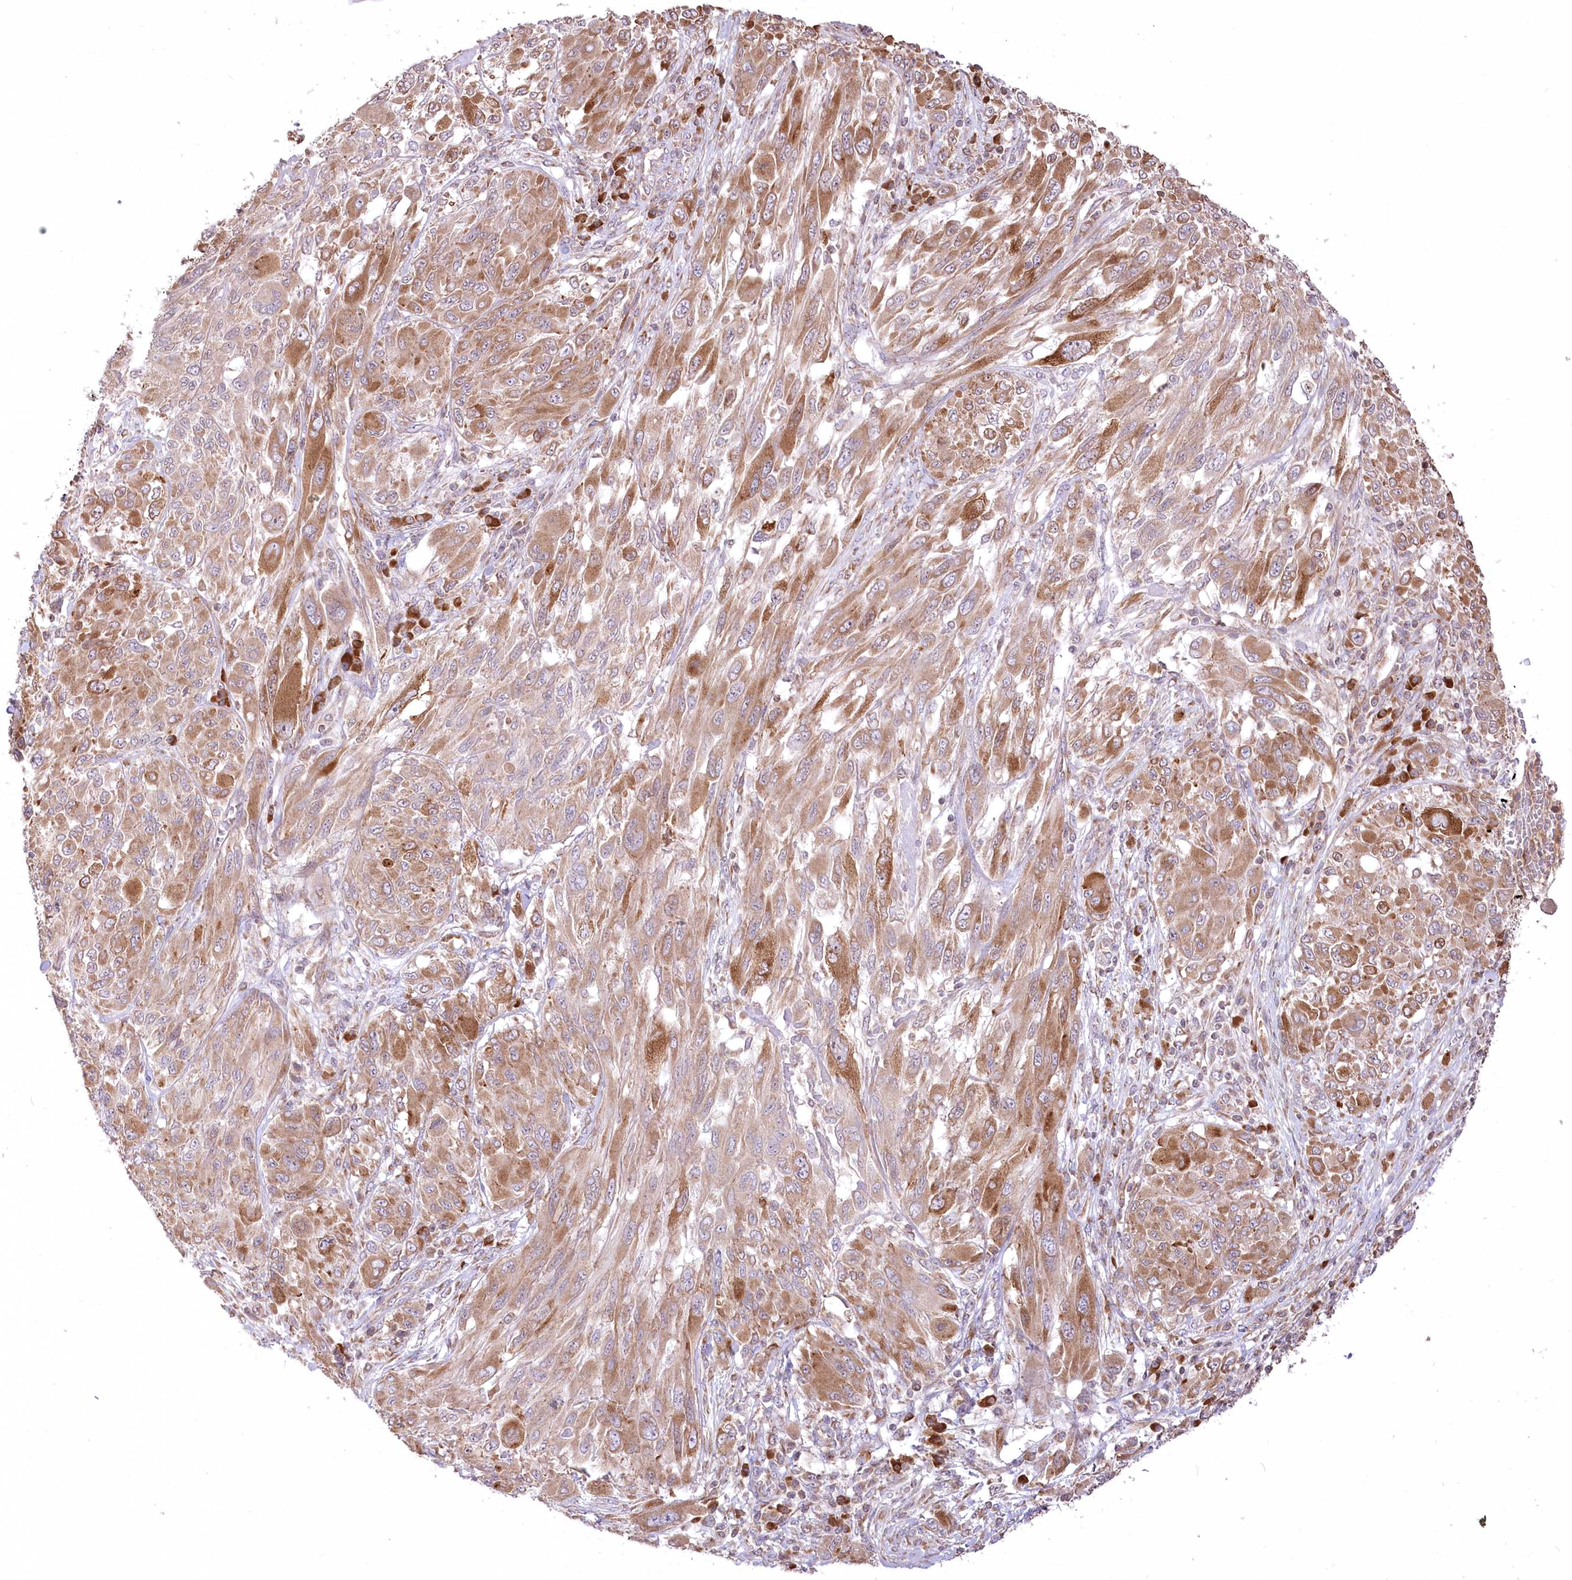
{"staining": {"intensity": "moderate", "quantity": ">75%", "location": "cytoplasmic/membranous"}, "tissue": "melanoma", "cell_type": "Tumor cells", "image_type": "cancer", "snomed": [{"axis": "morphology", "description": "Malignant melanoma, NOS"}, {"axis": "topography", "description": "Skin"}], "caption": "Malignant melanoma stained with DAB (3,3'-diaminobenzidine) immunohistochemistry reveals medium levels of moderate cytoplasmic/membranous expression in approximately >75% of tumor cells.", "gene": "STT3B", "patient": {"sex": "female", "age": 91}}